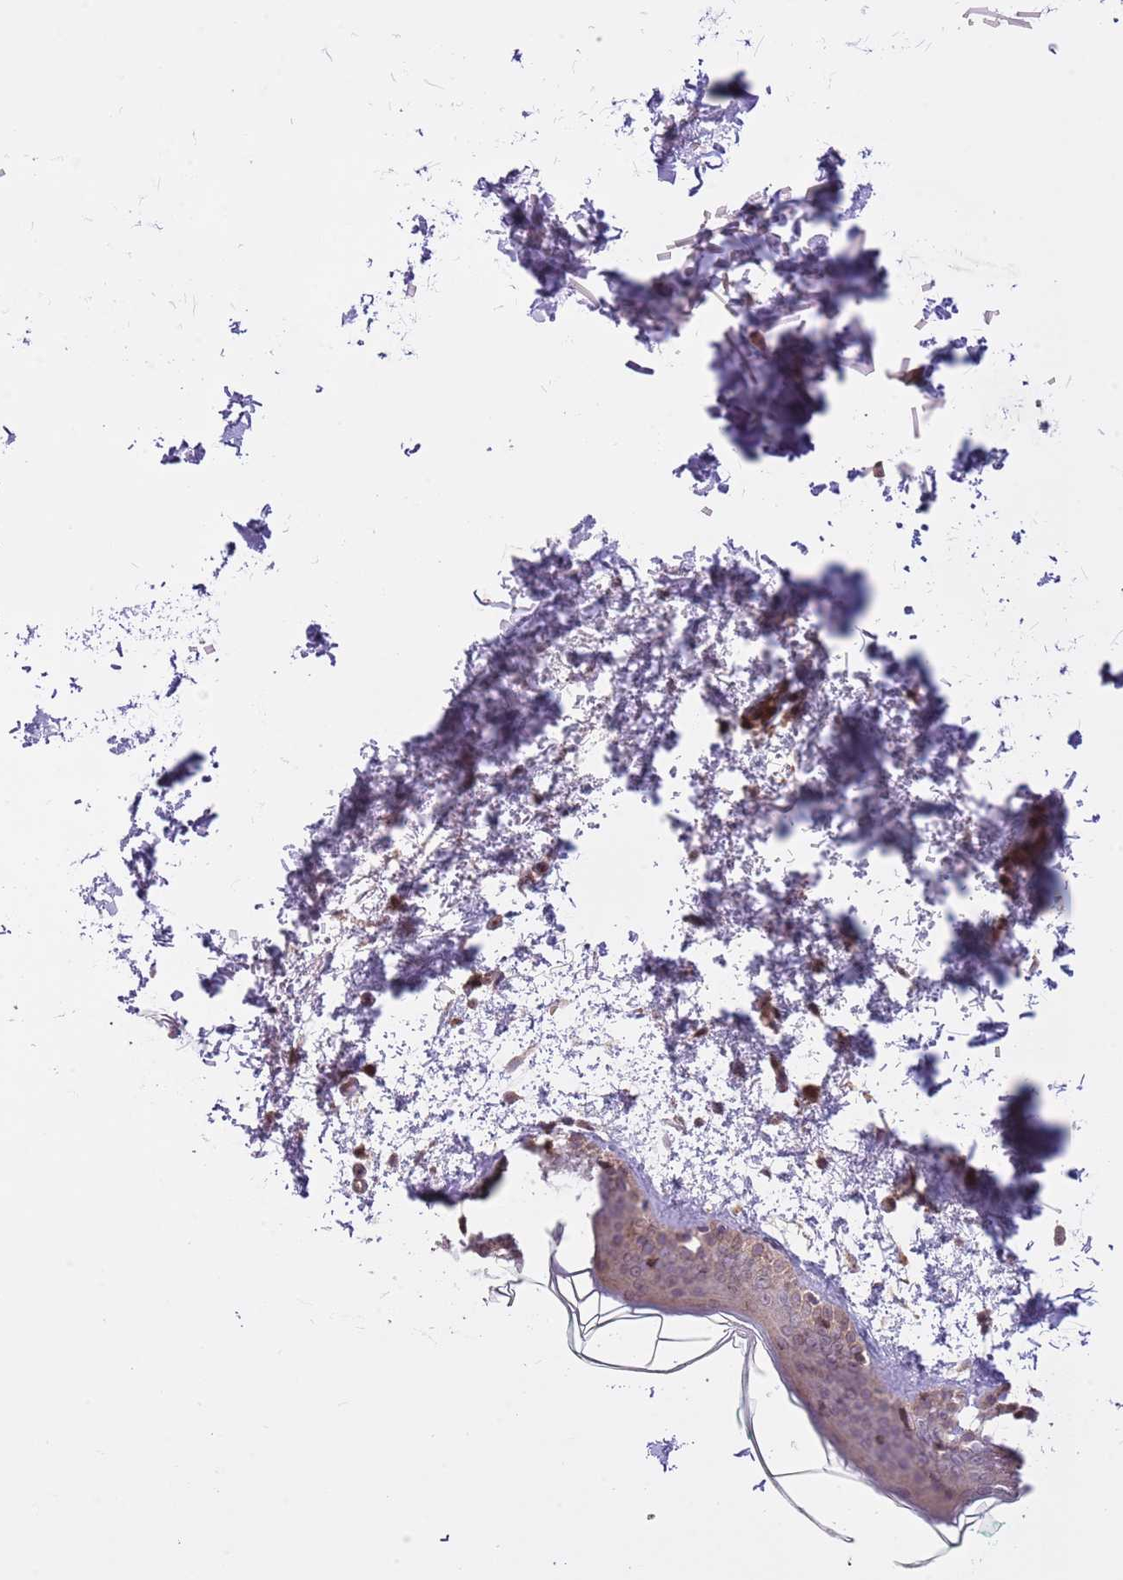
{"staining": {"intensity": "moderate", "quantity": ">75%", "location": "nuclear"}, "tissue": "skin", "cell_type": "Fibroblasts", "image_type": "normal", "snomed": [{"axis": "morphology", "description": "Normal tissue, NOS"}, {"axis": "topography", "description": "Skin"}], "caption": "Immunohistochemical staining of benign skin exhibits medium levels of moderate nuclear positivity in about >75% of fibroblasts. The staining is performed using DAB brown chromogen to label protein expression. The nuclei are counter-stained blue using hematoxylin.", "gene": "HDHD2", "patient": {"sex": "male", "age": 66}}